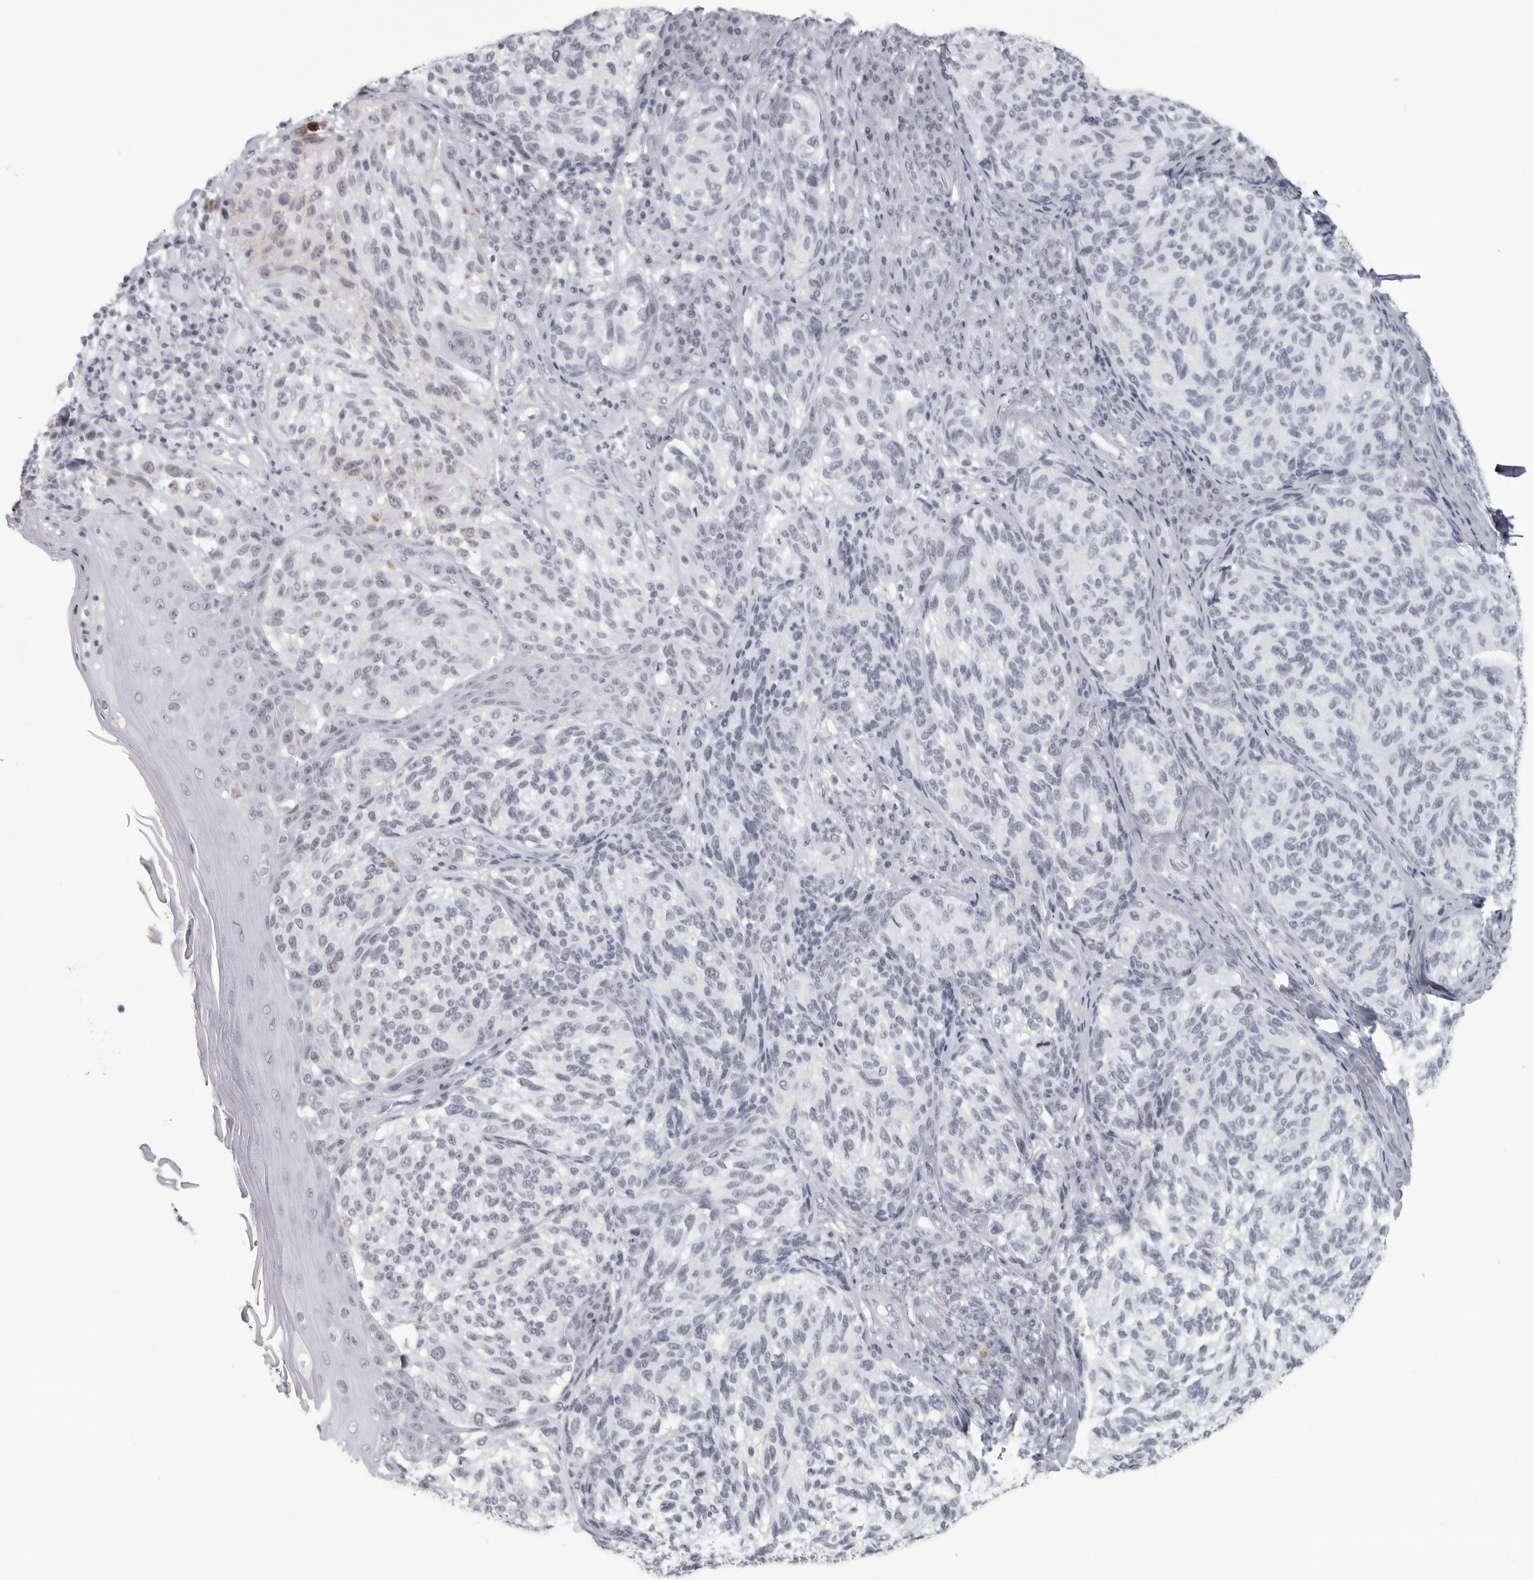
{"staining": {"intensity": "negative", "quantity": "none", "location": "none"}, "tissue": "melanoma", "cell_type": "Tumor cells", "image_type": "cancer", "snomed": [{"axis": "morphology", "description": "Malignant melanoma, NOS"}, {"axis": "topography", "description": "Skin"}], "caption": "Immunohistochemical staining of melanoma exhibits no significant expression in tumor cells.", "gene": "ESPN", "patient": {"sex": "female", "age": 73}}